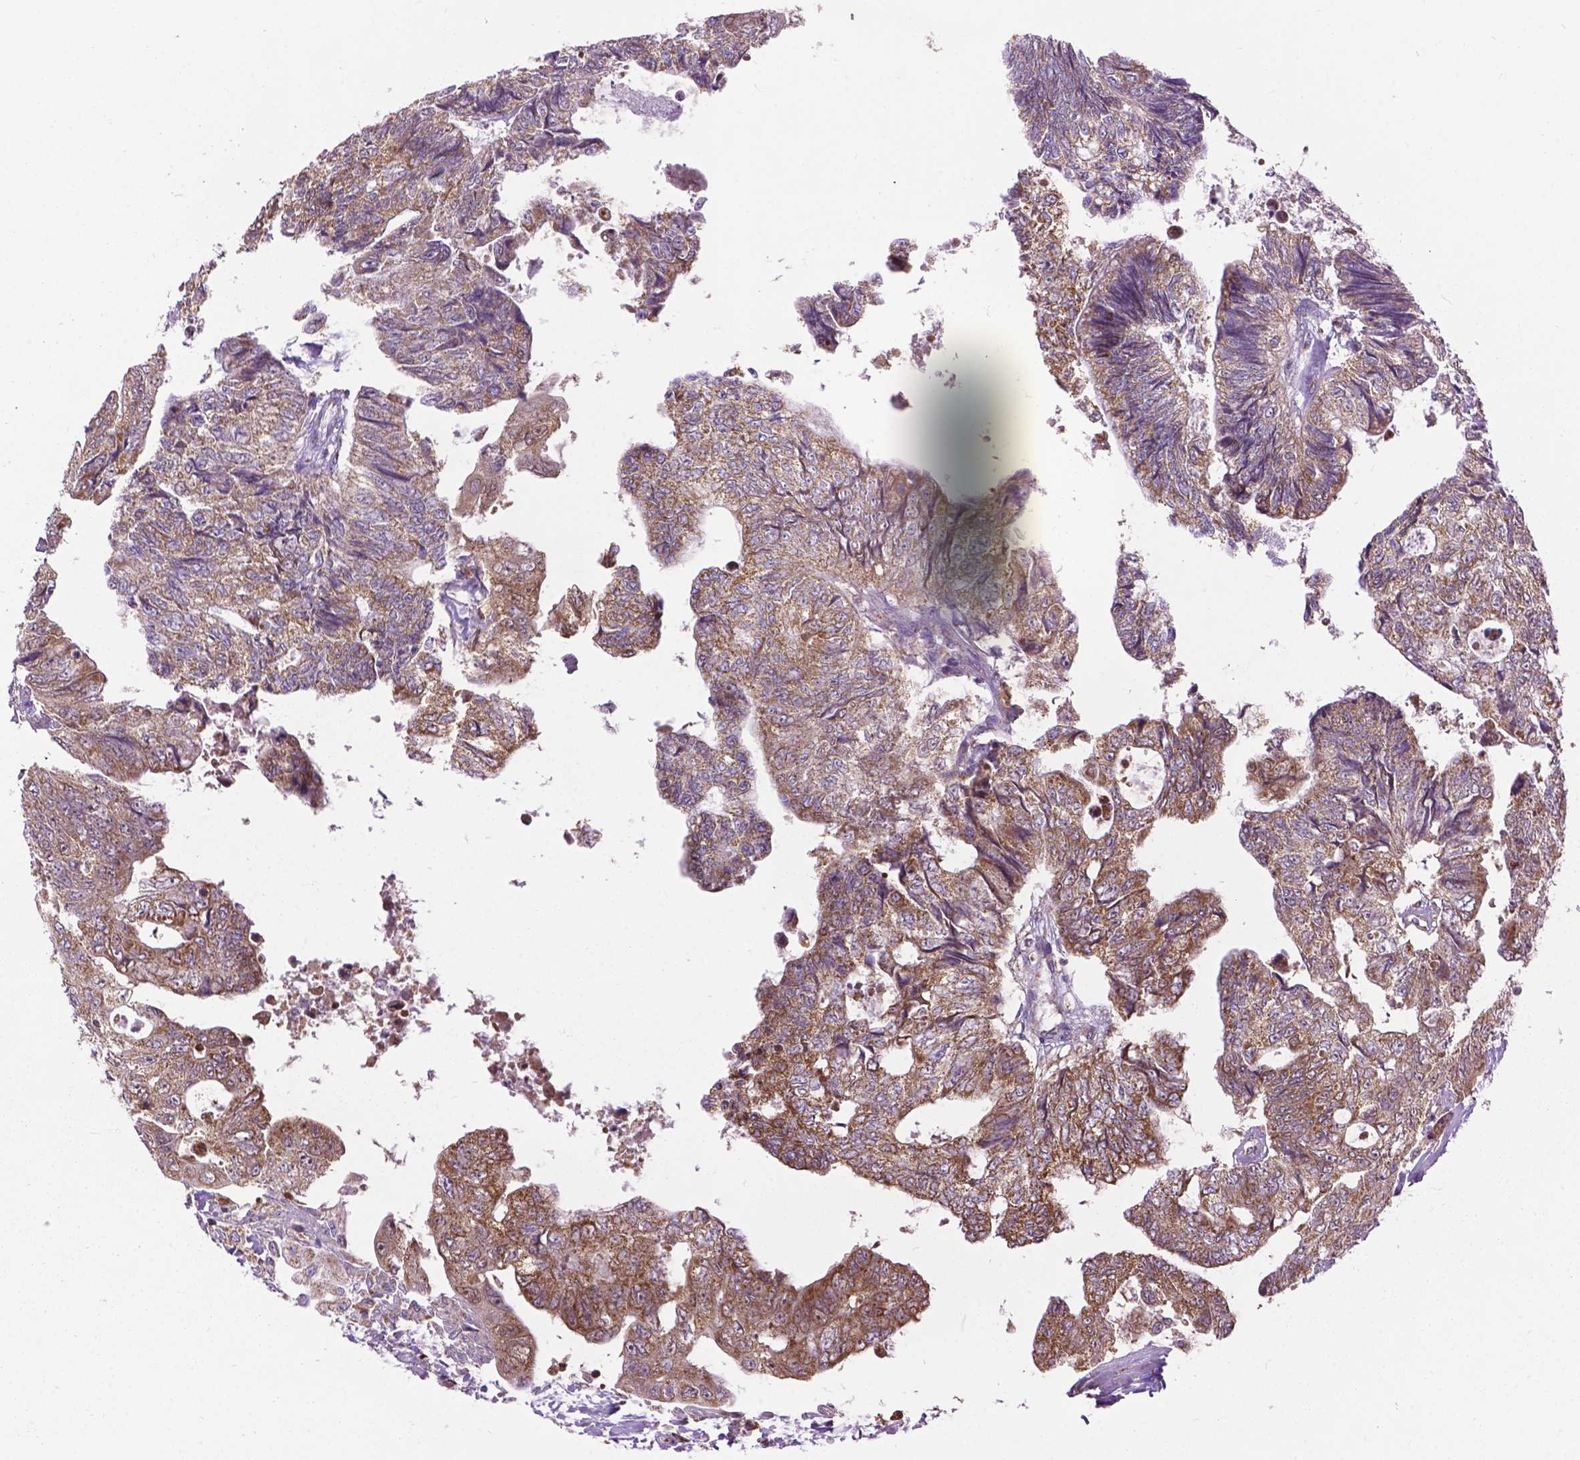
{"staining": {"intensity": "moderate", "quantity": ">75%", "location": "cytoplasmic/membranous"}, "tissue": "colorectal cancer", "cell_type": "Tumor cells", "image_type": "cancer", "snomed": [{"axis": "morphology", "description": "Adenocarcinoma, NOS"}, {"axis": "topography", "description": "Colon"}], "caption": "Moderate cytoplasmic/membranous positivity is present in approximately >75% of tumor cells in colorectal cancer. (Brightfield microscopy of DAB IHC at high magnification).", "gene": "PYCR3", "patient": {"sex": "male", "age": 57}}